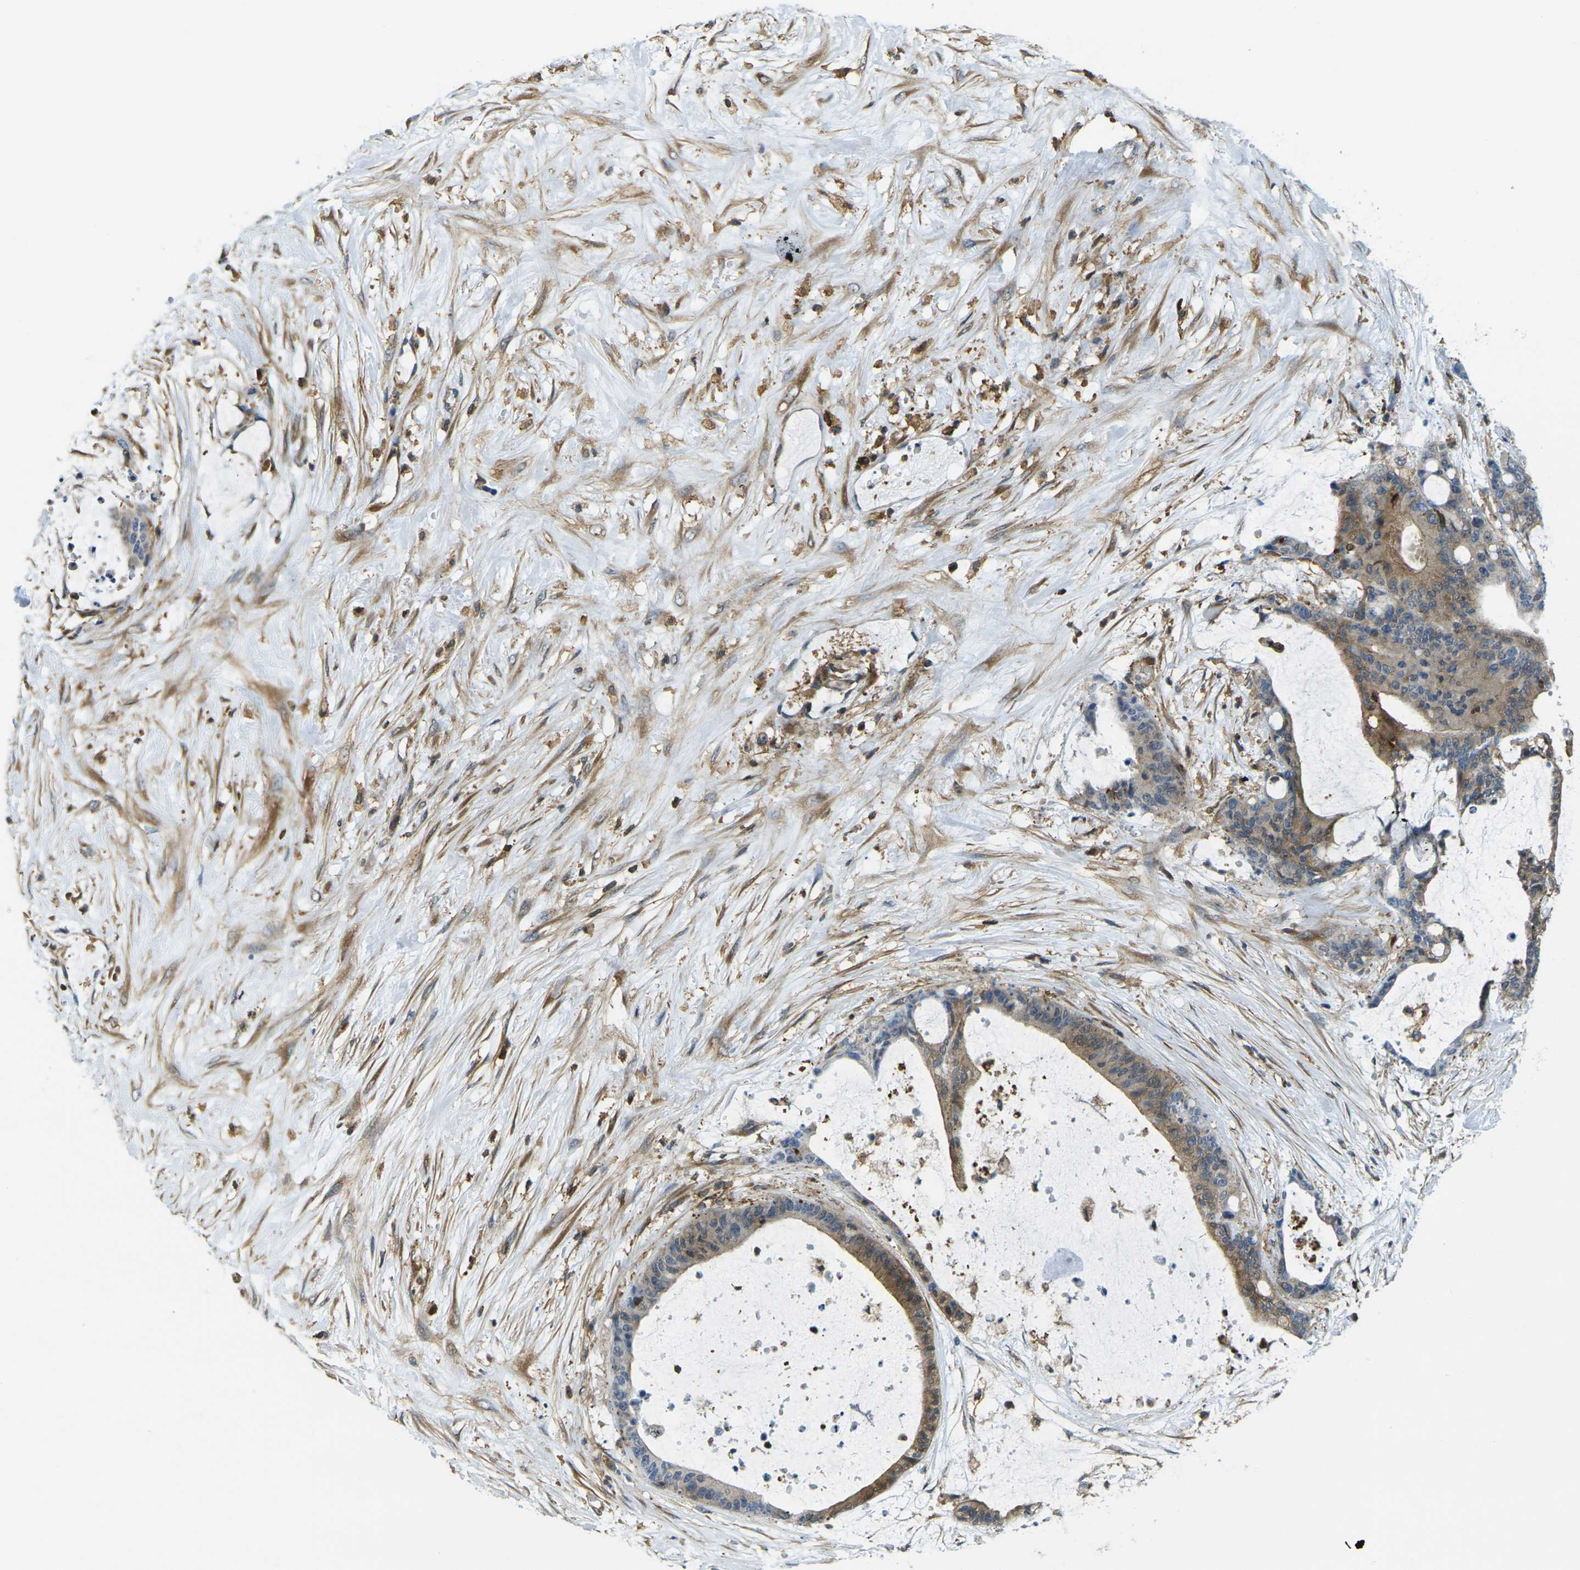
{"staining": {"intensity": "moderate", "quantity": "25%-75%", "location": "cytoplasmic/membranous"}, "tissue": "liver cancer", "cell_type": "Tumor cells", "image_type": "cancer", "snomed": [{"axis": "morphology", "description": "Cholangiocarcinoma"}, {"axis": "topography", "description": "Liver"}], "caption": "Liver cancer stained with a brown dye demonstrates moderate cytoplasmic/membranous positive staining in about 25%-75% of tumor cells.", "gene": "LASP1", "patient": {"sex": "female", "age": 73}}